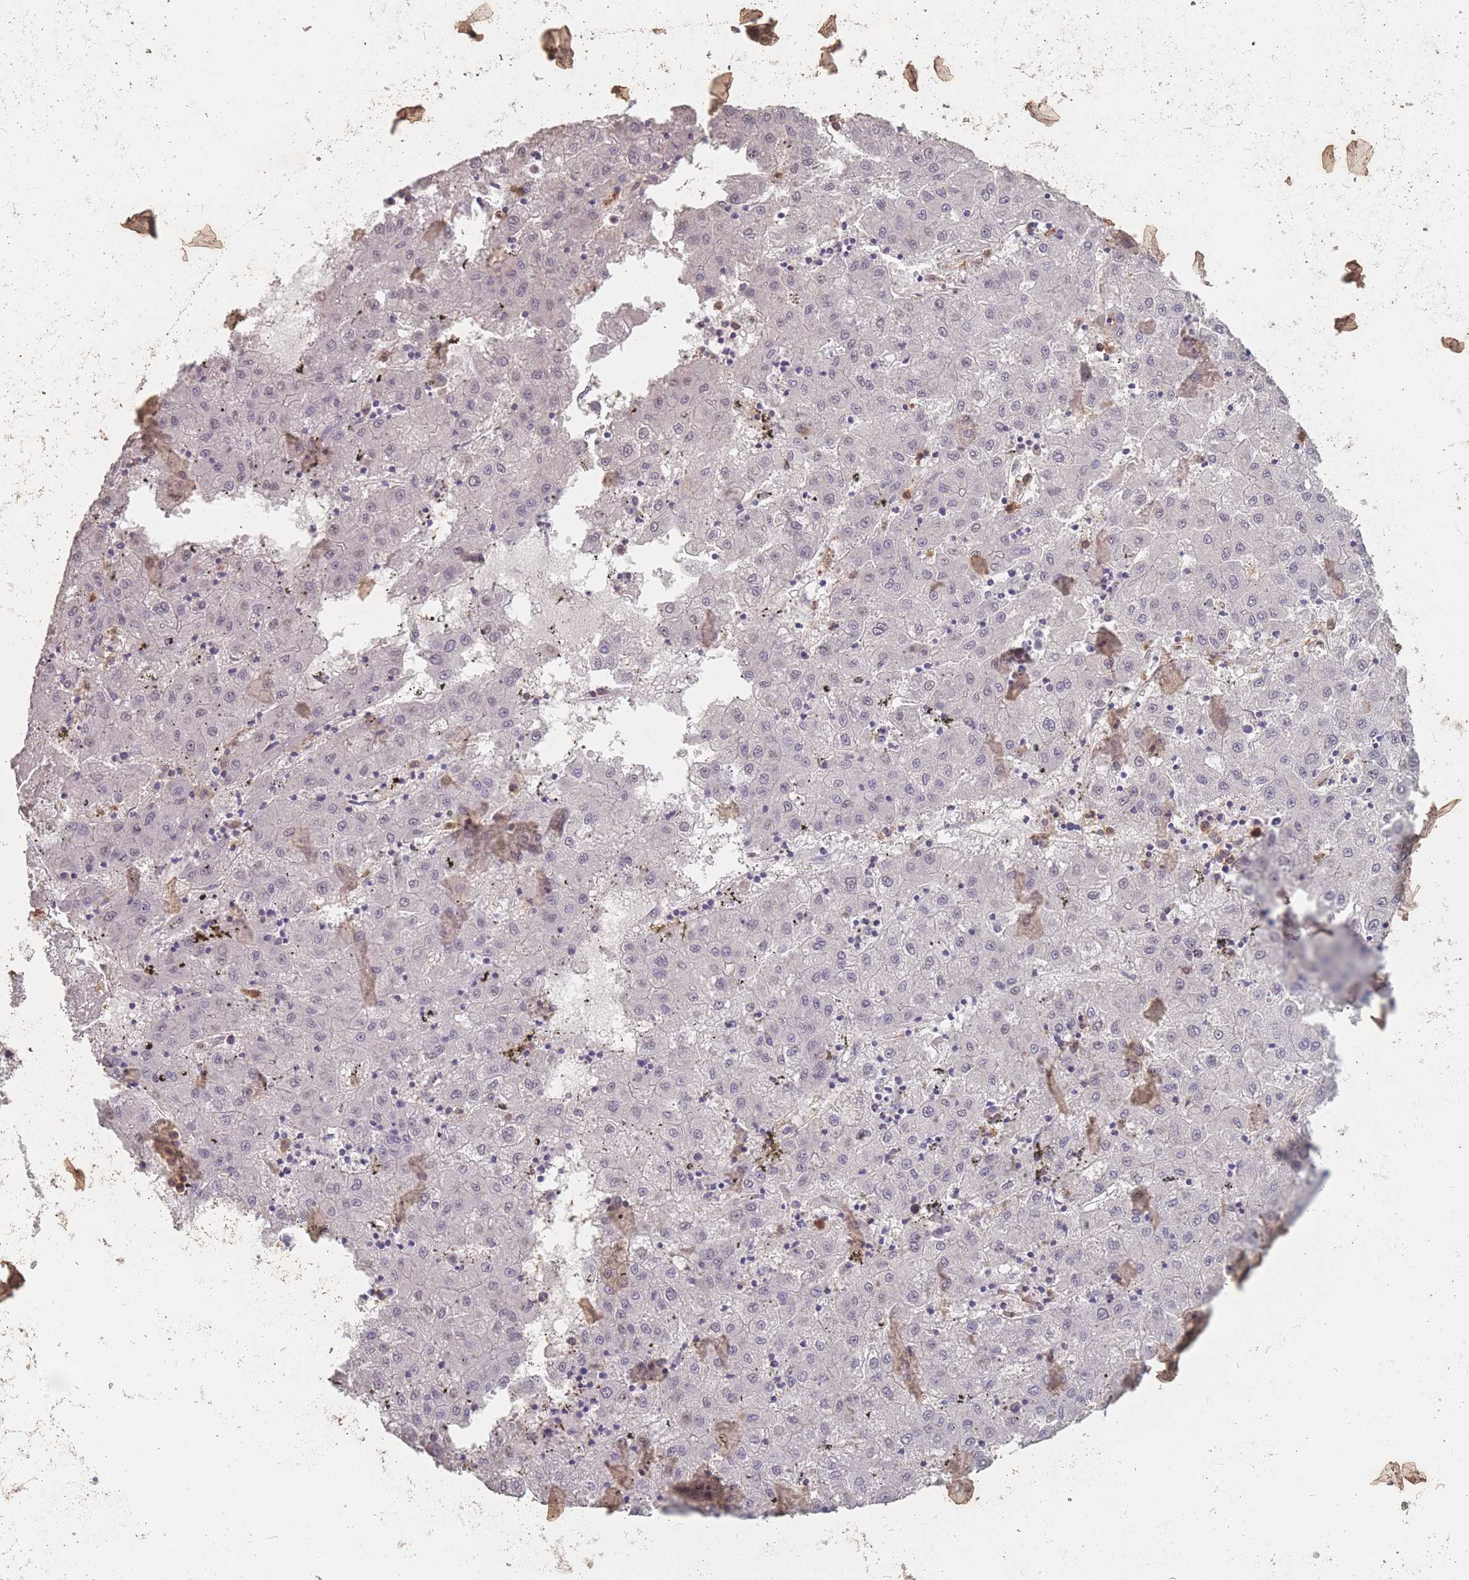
{"staining": {"intensity": "negative", "quantity": "none", "location": "none"}, "tissue": "liver cancer", "cell_type": "Tumor cells", "image_type": "cancer", "snomed": [{"axis": "morphology", "description": "Carcinoma, Hepatocellular, NOS"}, {"axis": "topography", "description": "Liver"}], "caption": "Human hepatocellular carcinoma (liver) stained for a protein using IHC reveals no staining in tumor cells.", "gene": "BST1", "patient": {"sex": "male", "age": 72}}